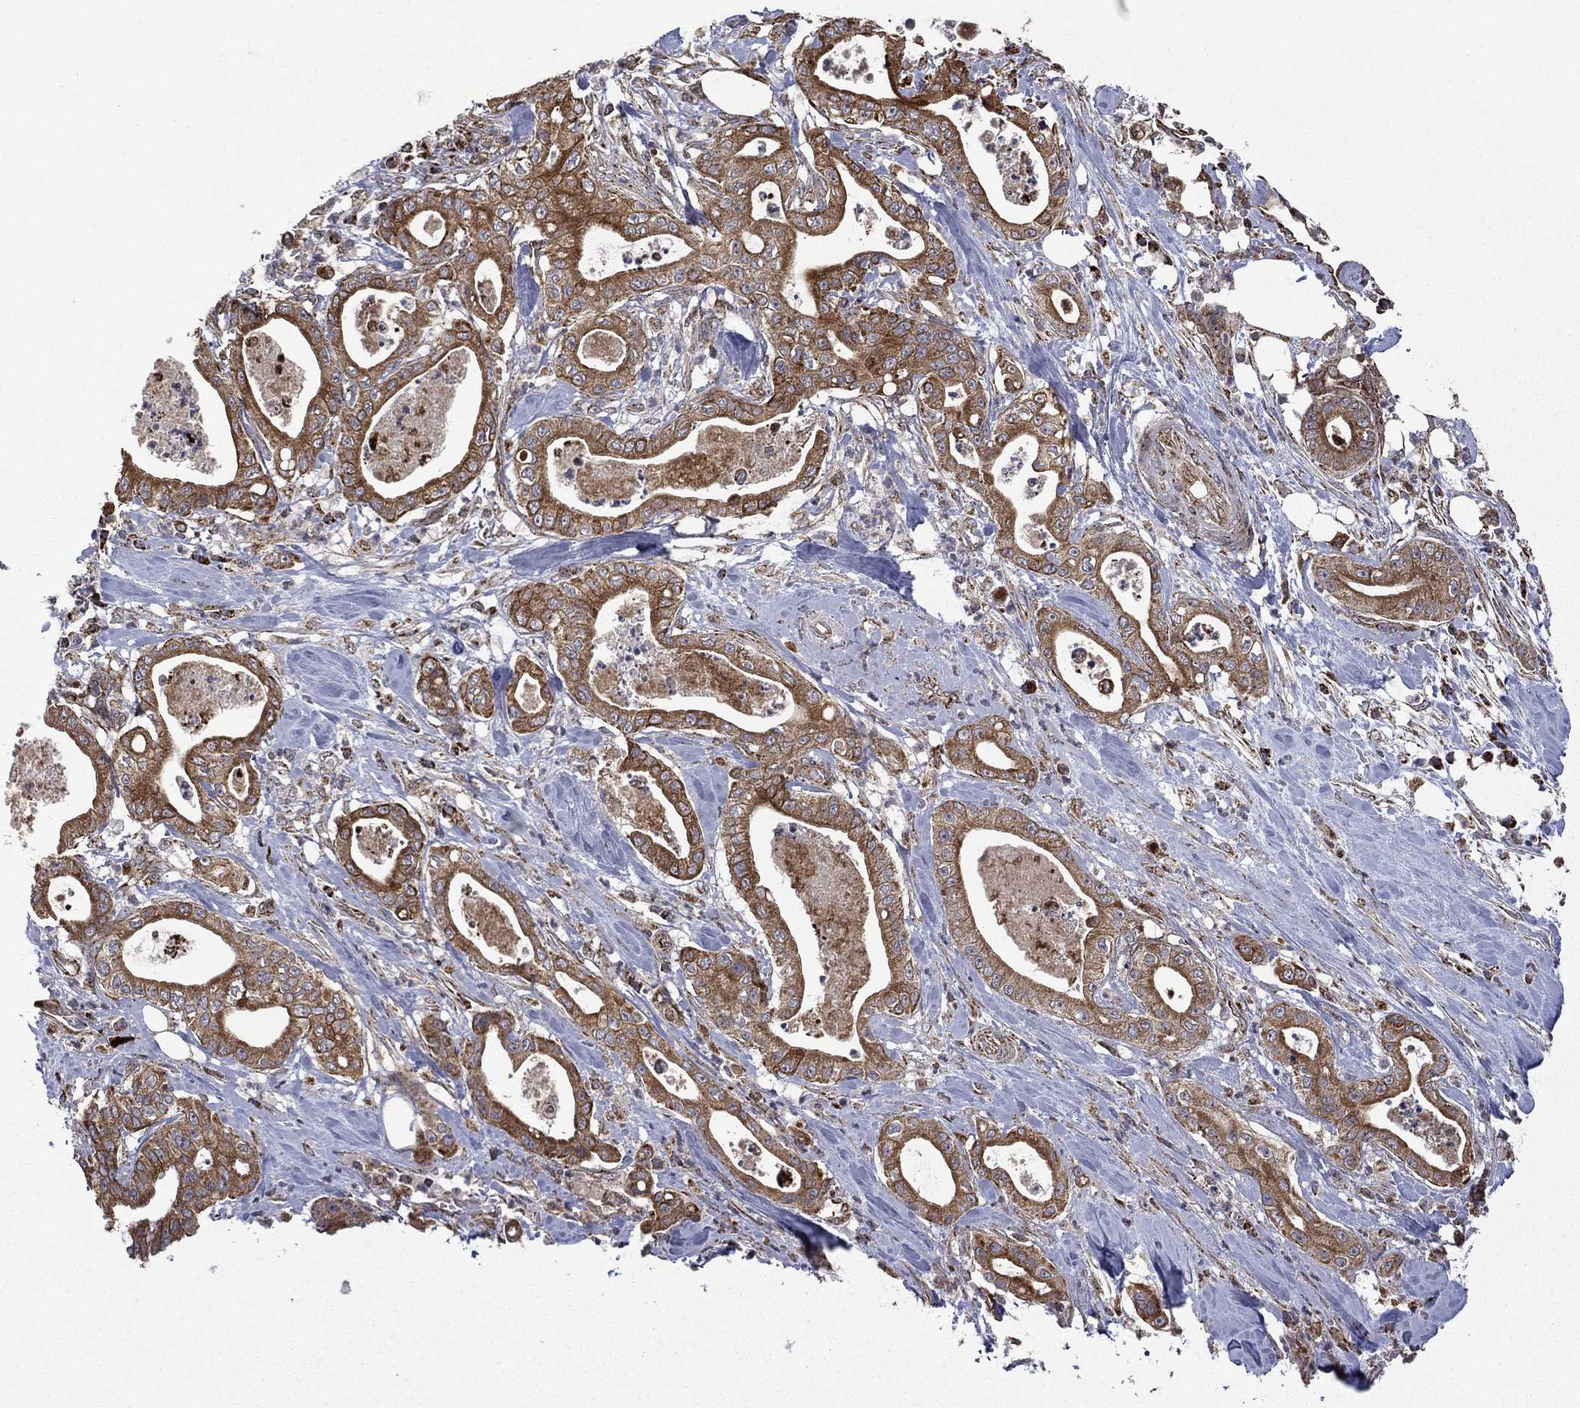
{"staining": {"intensity": "moderate", "quantity": ">75%", "location": "cytoplasmic/membranous"}, "tissue": "pancreatic cancer", "cell_type": "Tumor cells", "image_type": "cancer", "snomed": [{"axis": "morphology", "description": "Adenocarcinoma, NOS"}, {"axis": "topography", "description": "Pancreas"}], "caption": "Tumor cells exhibit medium levels of moderate cytoplasmic/membranous expression in approximately >75% of cells in human pancreatic adenocarcinoma.", "gene": "GIMAP6", "patient": {"sex": "male", "age": 71}}